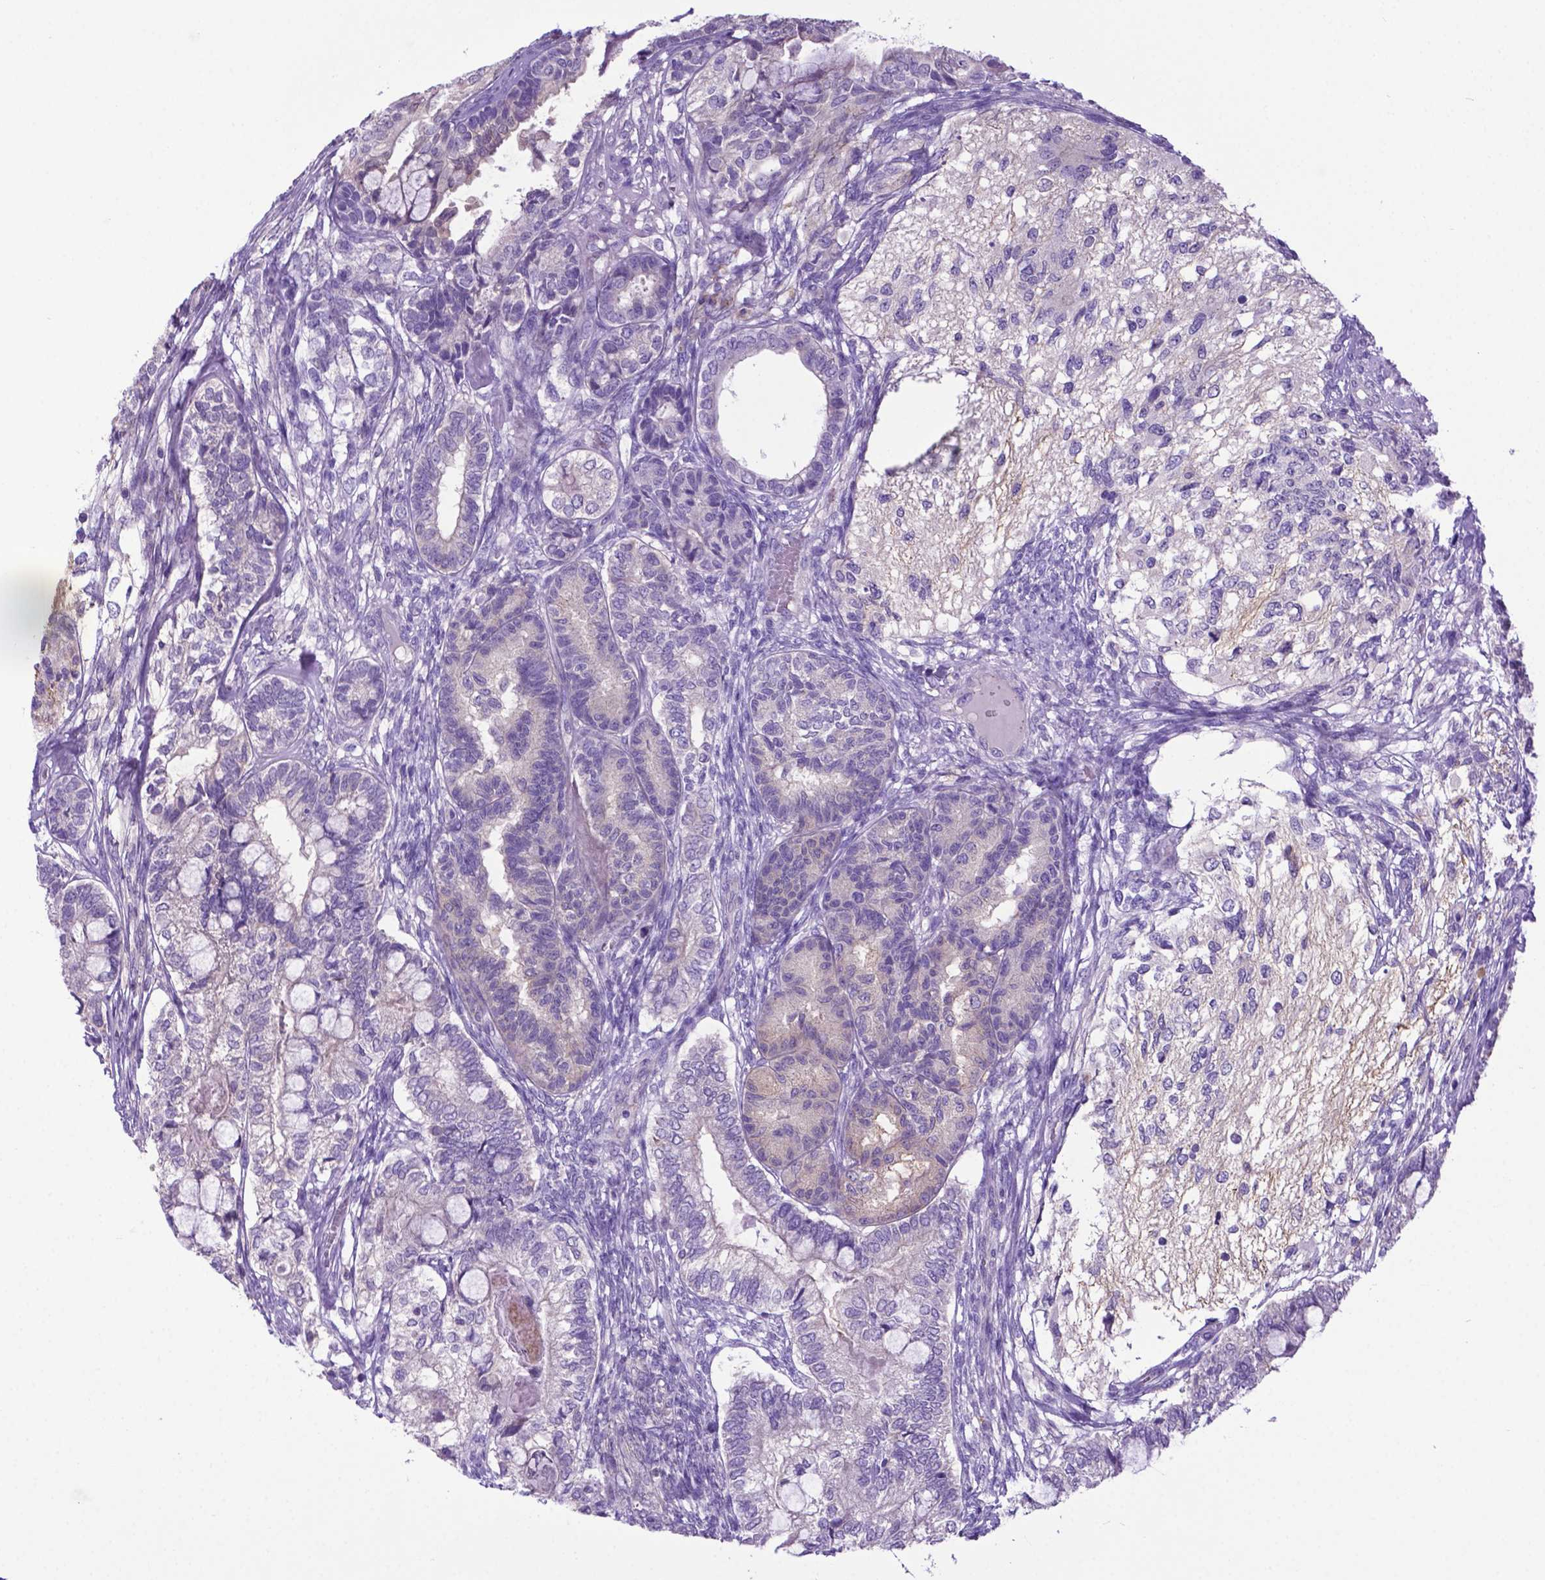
{"staining": {"intensity": "negative", "quantity": "none", "location": "none"}, "tissue": "testis cancer", "cell_type": "Tumor cells", "image_type": "cancer", "snomed": [{"axis": "morphology", "description": "Seminoma, NOS"}, {"axis": "morphology", "description": "Carcinoma, Embryonal, NOS"}, {"axis": "topography", "description": "Testis"}], "caption": "Protein analysis of testis embryonal carcinoma displays no significant staining in tumor cells.", "gene": "ADRA2B", "patient": {"sex": "male", "age": 41}}